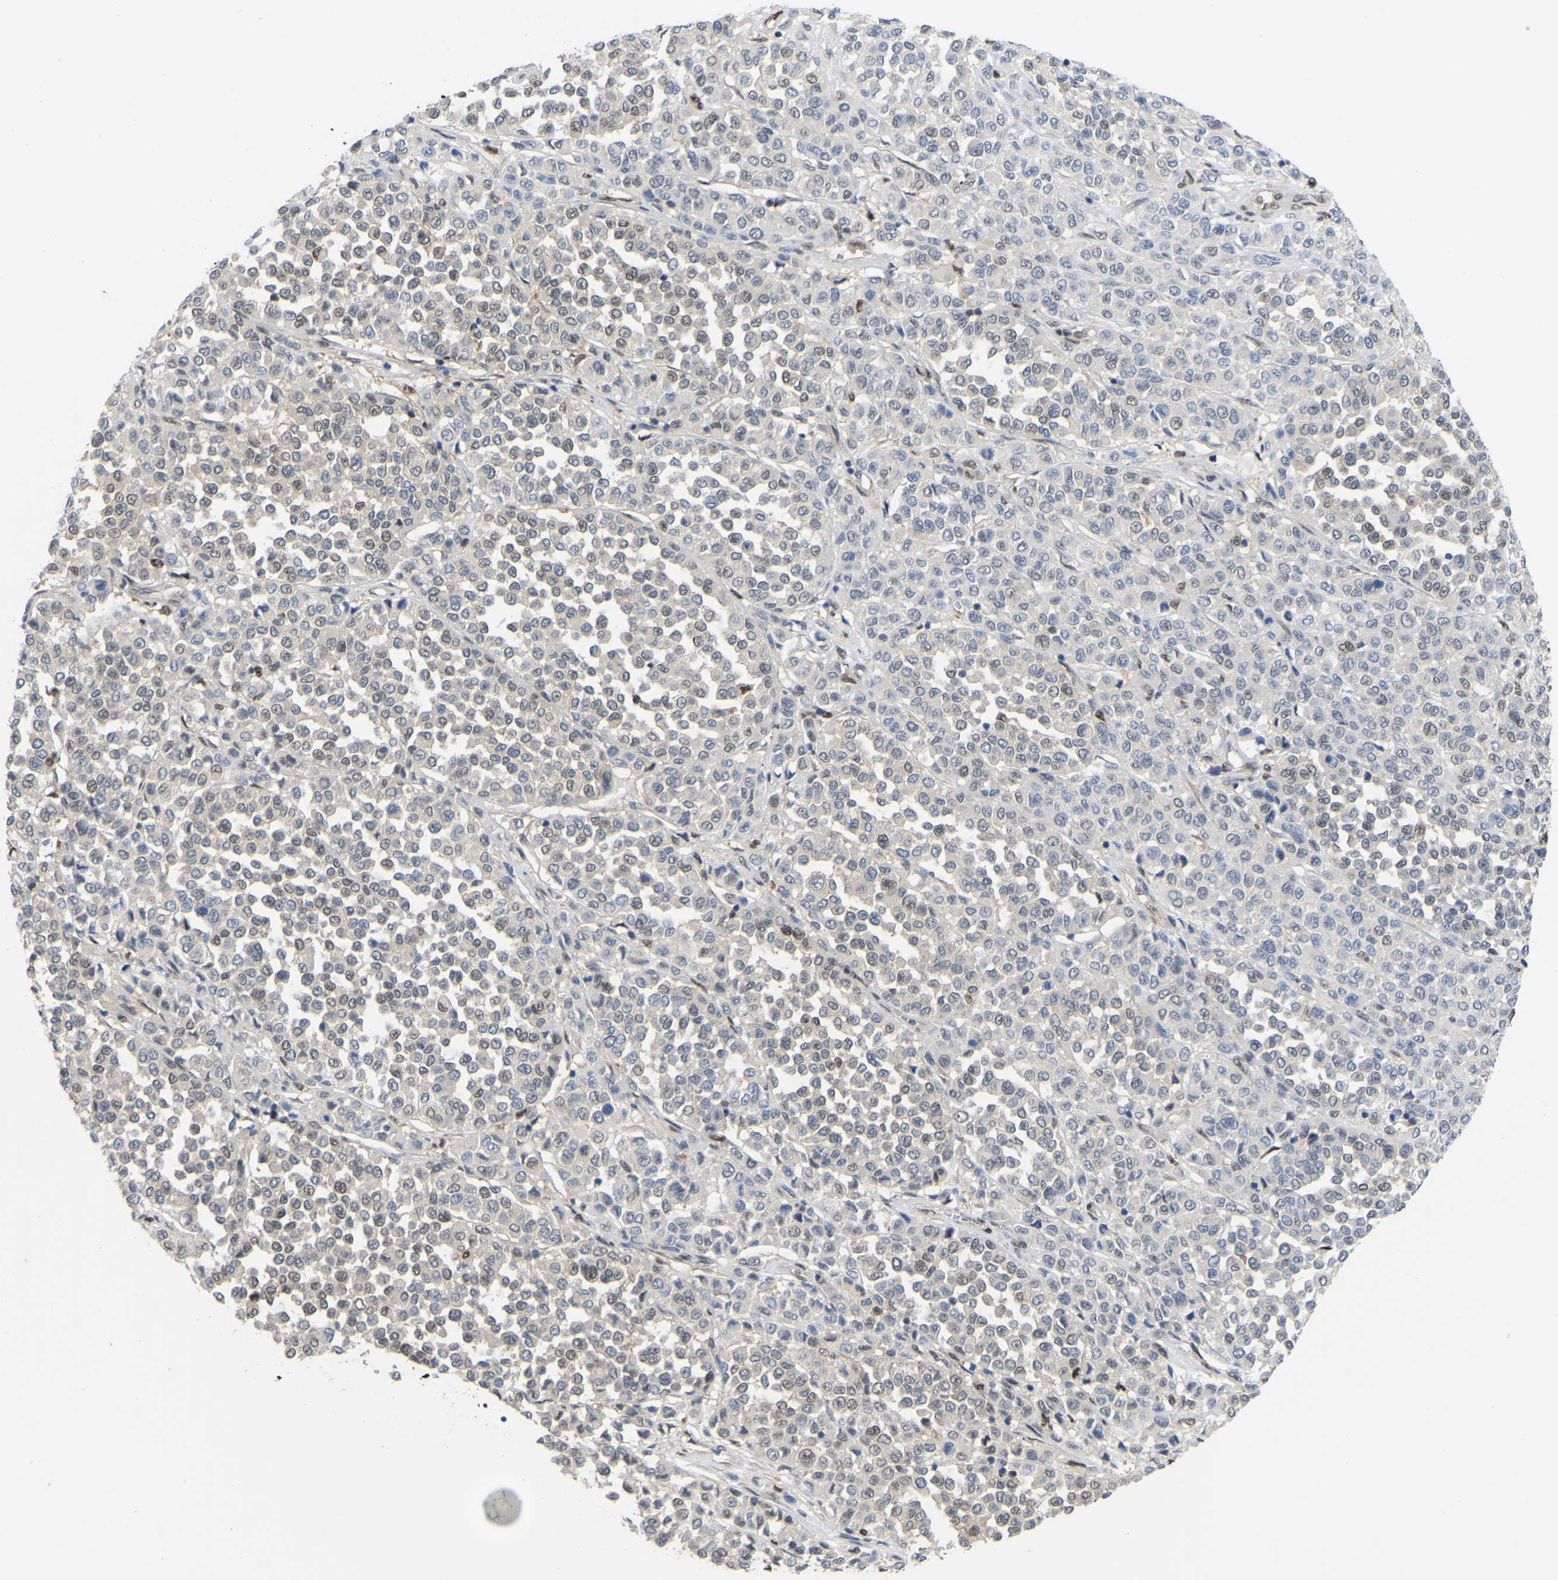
{"staining": {"intensity": "negative", "quantity": "none", "location": "none"}, "tissue": "melanoma", "cell_type": "Tumor cells", "image_type": "cancer", "snomed": [{"axis": "morphology", "description": "Malignant melanoma, Metastatic site"}, {"axis": "topography", "description": "Pancreas"}], "caption": "An IHC histopathology image of malignant melanoma (metastatic site) is shown. There is no staining in tumor cells of malignant melanoma (metastatic site).", "gene": "KLRG2", "patient": {"sex": "female", "age": 30}}